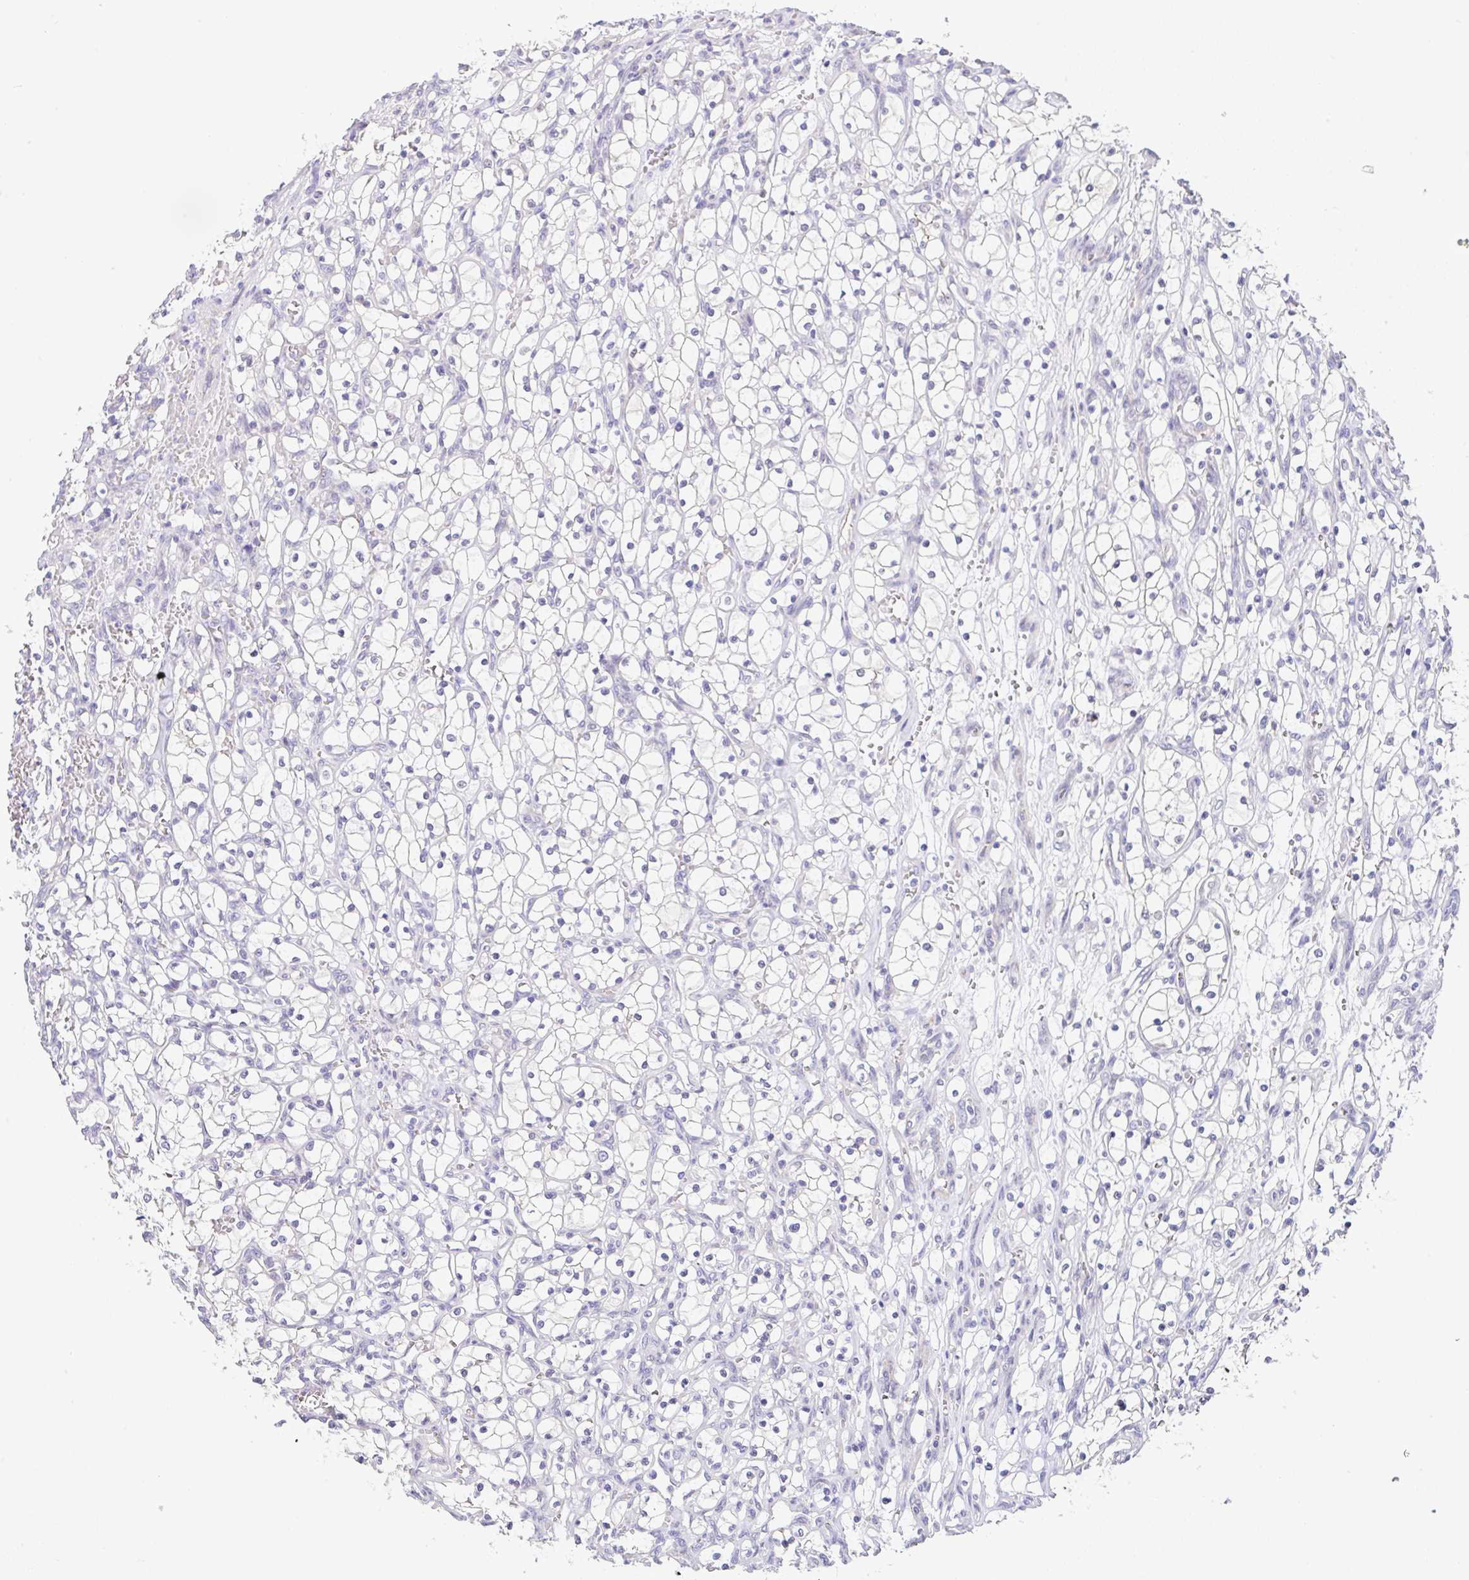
{"staining": {"intensity": "negative", "quantity": "none", "location": "none"}, "tissue": "renal cancer", "cell_type": "Tumor cells", "image_type": "cancer", "snomed": [{"axis": "morphology", "description": "Adenocarcinoma, NOS"}, {"axis": "topography", "description": "Kidney"}], "caption": "High power microscopy micrograph of an IHC image of renal cancer, revealing no significant positivity in tumor cells. (Brightfield microscopy of DAB (3,3'-diaminobenzidine) immunohistochemistry at high magnification).", "gene": "CGNL1", "patient": {"sex": "female", "age": 69}}